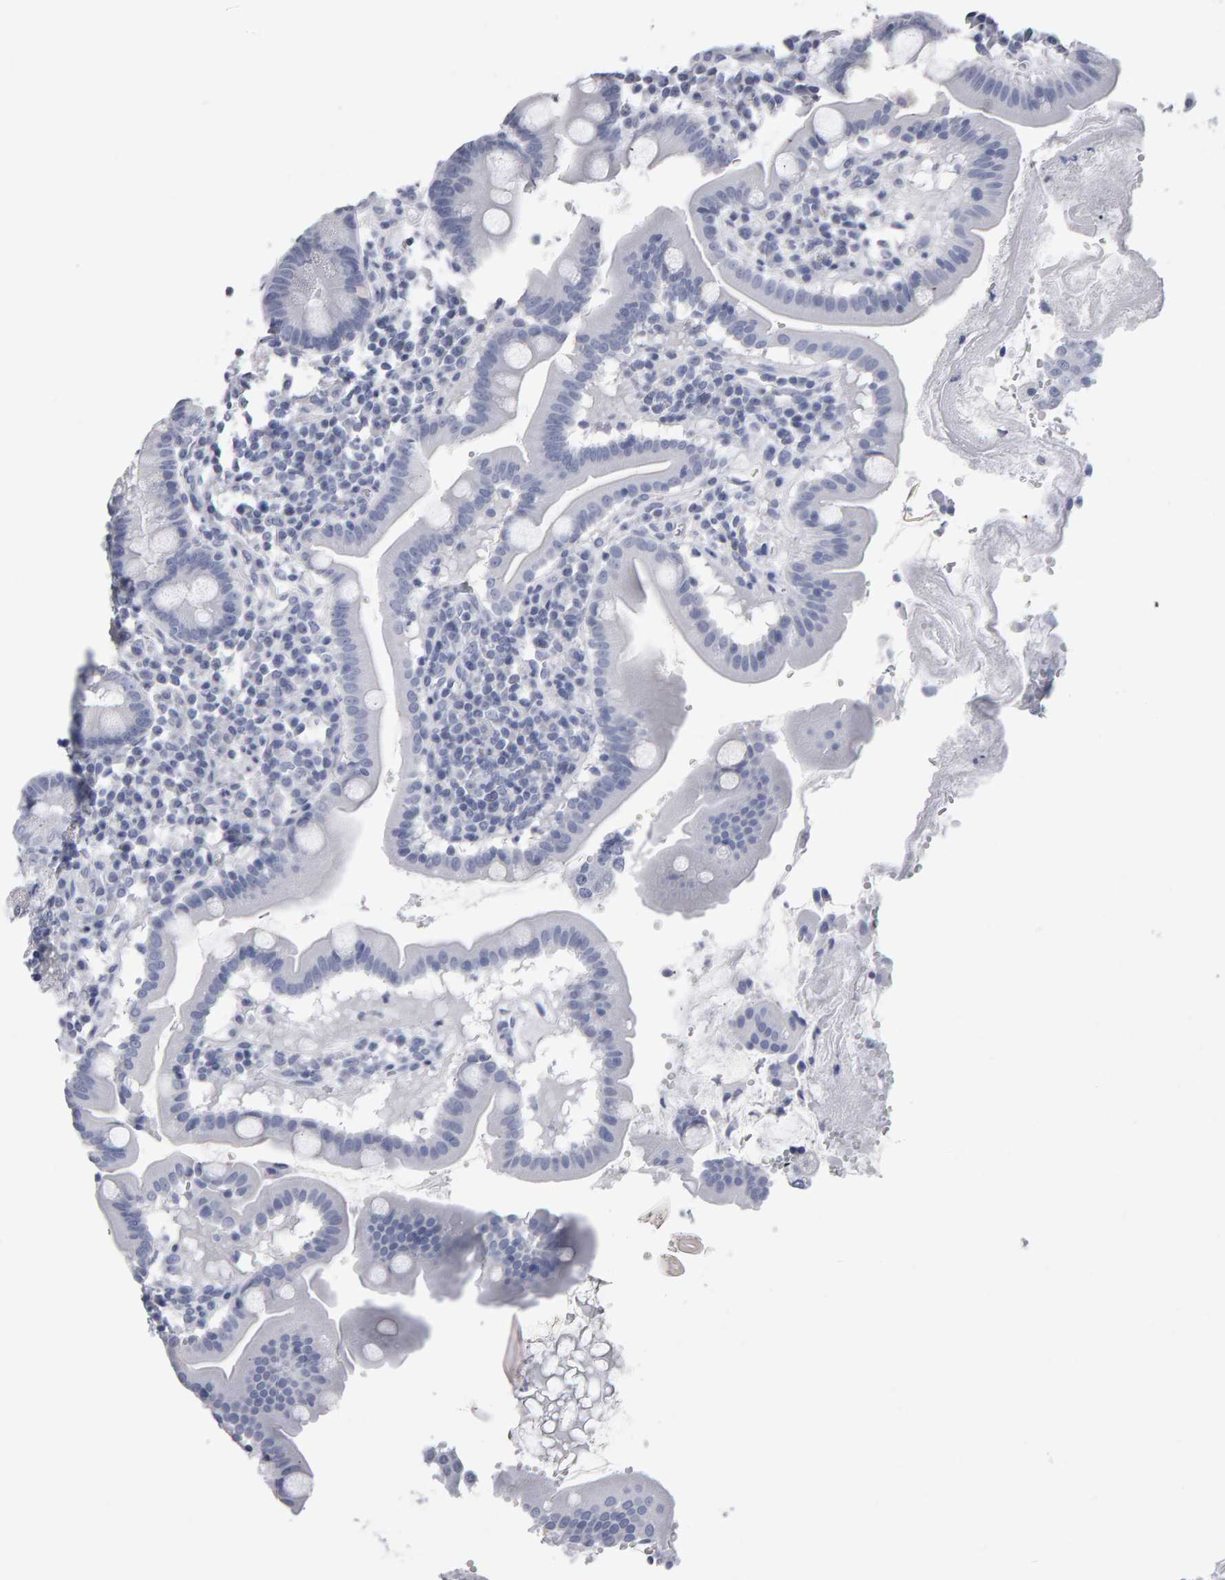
{"staining": {"intensity": "negative", "quantity": "none", "location": "none"}, "tissue": "duodenum", "cell_type": "Glandular cells", "image_type": "normal", "snomed": [{"axis": "morphology", "description": "Normal tissue, NOS"}, {"axis": "topography", "description": "Duodenum"}], "caption": "DAB (3,3'-diaminobenzidine) immunohistochemical staining of benign human duodenum exhibits no significant expression in glandular cells. The staining was performed using DAB to visualize the protein expression in brown, while the nuclei were stained in blue with hematoxylin (Magnification: 20x).", "gene": "NCDN", "patient": {"sex": "male", "age": 50}}